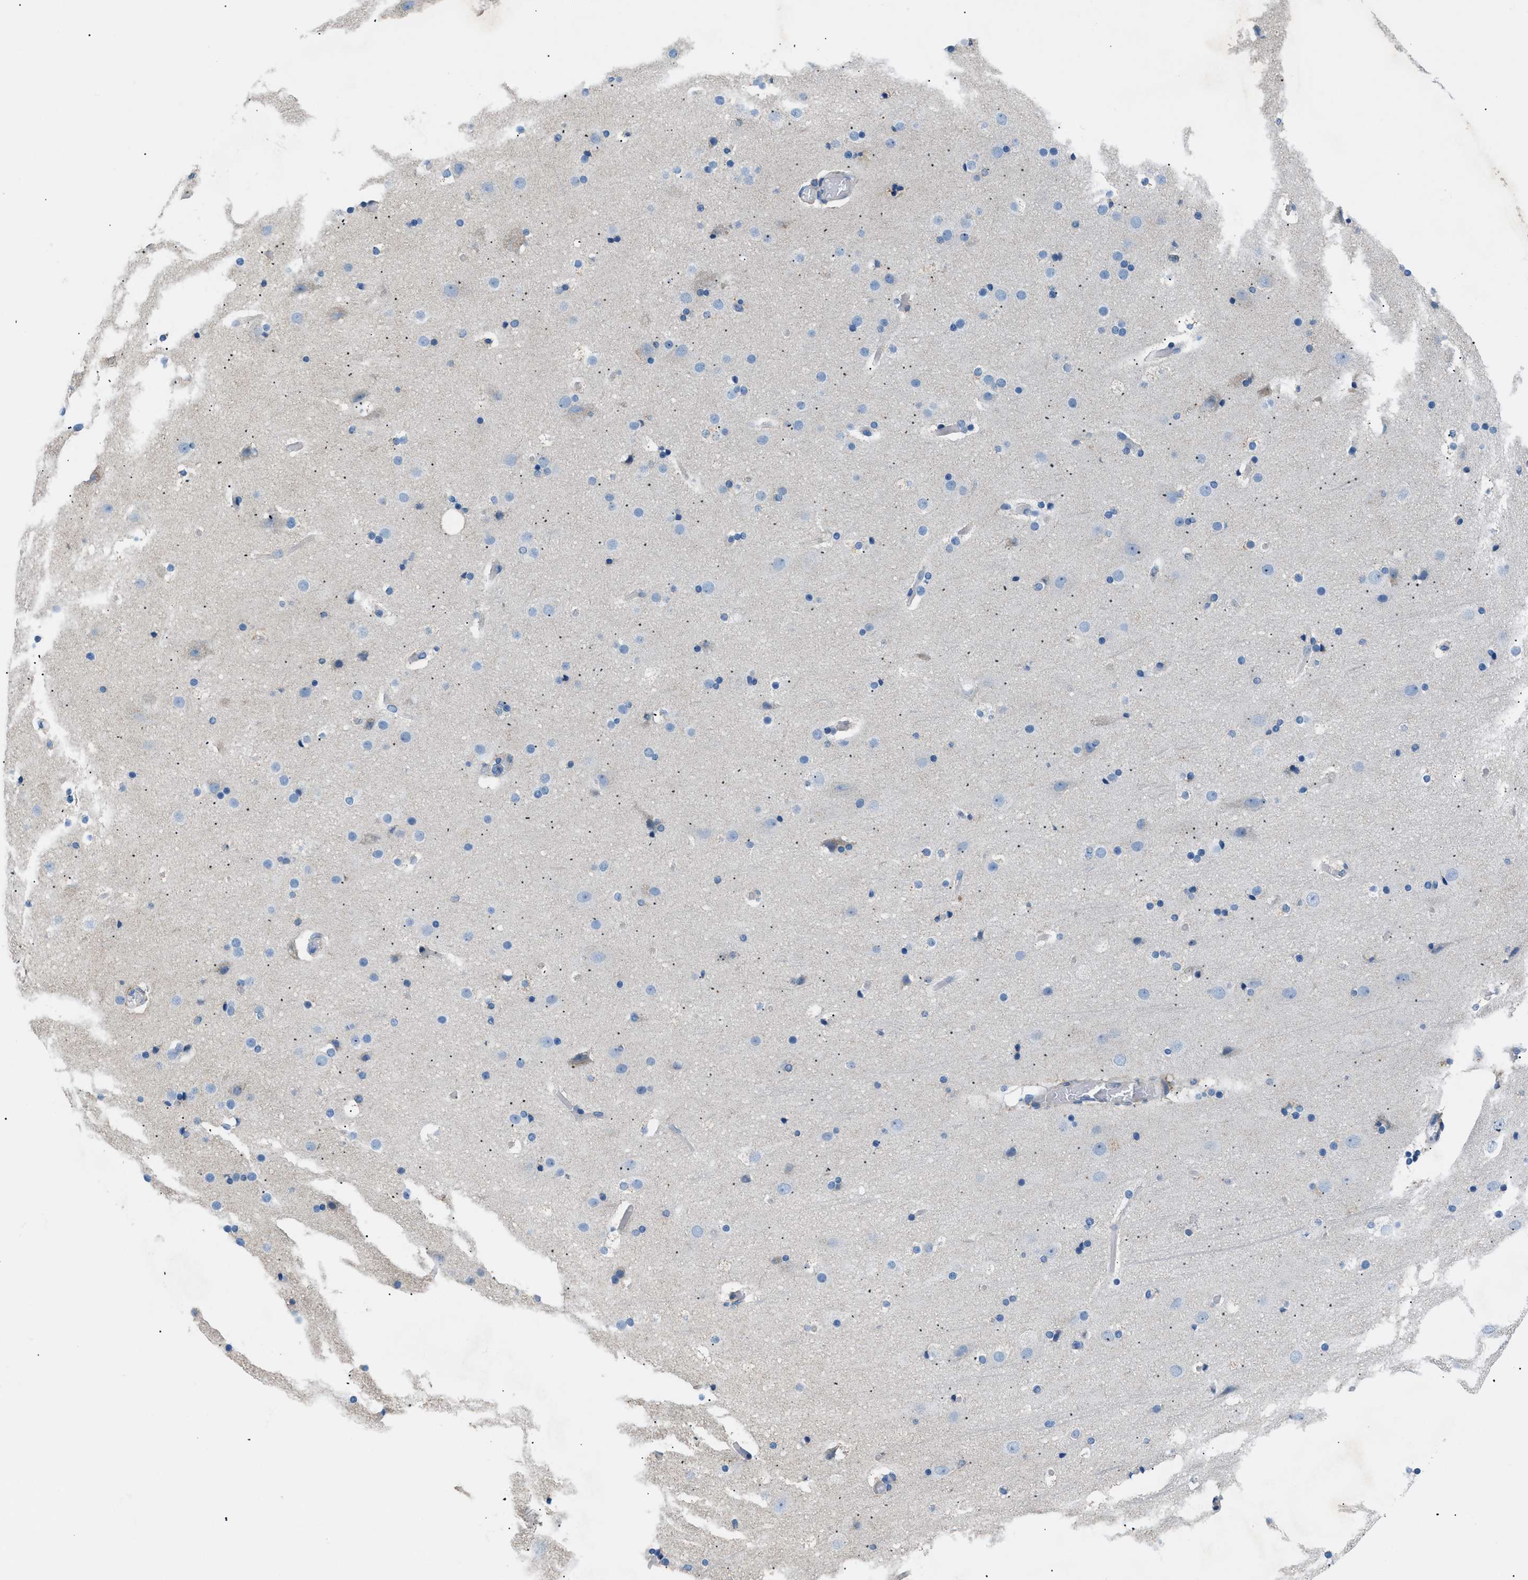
{"staining": {"intensity": "negative", "quantity": "none", "location": "none"}, "tissue": "cerebral cortex", "cell_type": "Endothelial cells", "image_type": "normal", "snomed": [{"axis": "morphology", "description": "Normal tissue, NOS"}, {"axis": "topography", "description": "Cerebral cortex"}], "caption": "A high-resolution image shows IHC staining of benign cerebral cortex, which exhibits no significant positivity in endothelial cells. The staining was performed using DAB to visualize the protein expression in brown, while the nuclei were stained in blue with hematoxylin (Magnification: 20x).", "gene": "ILDR1", "patient": {"sex": "male", "age": 57}}